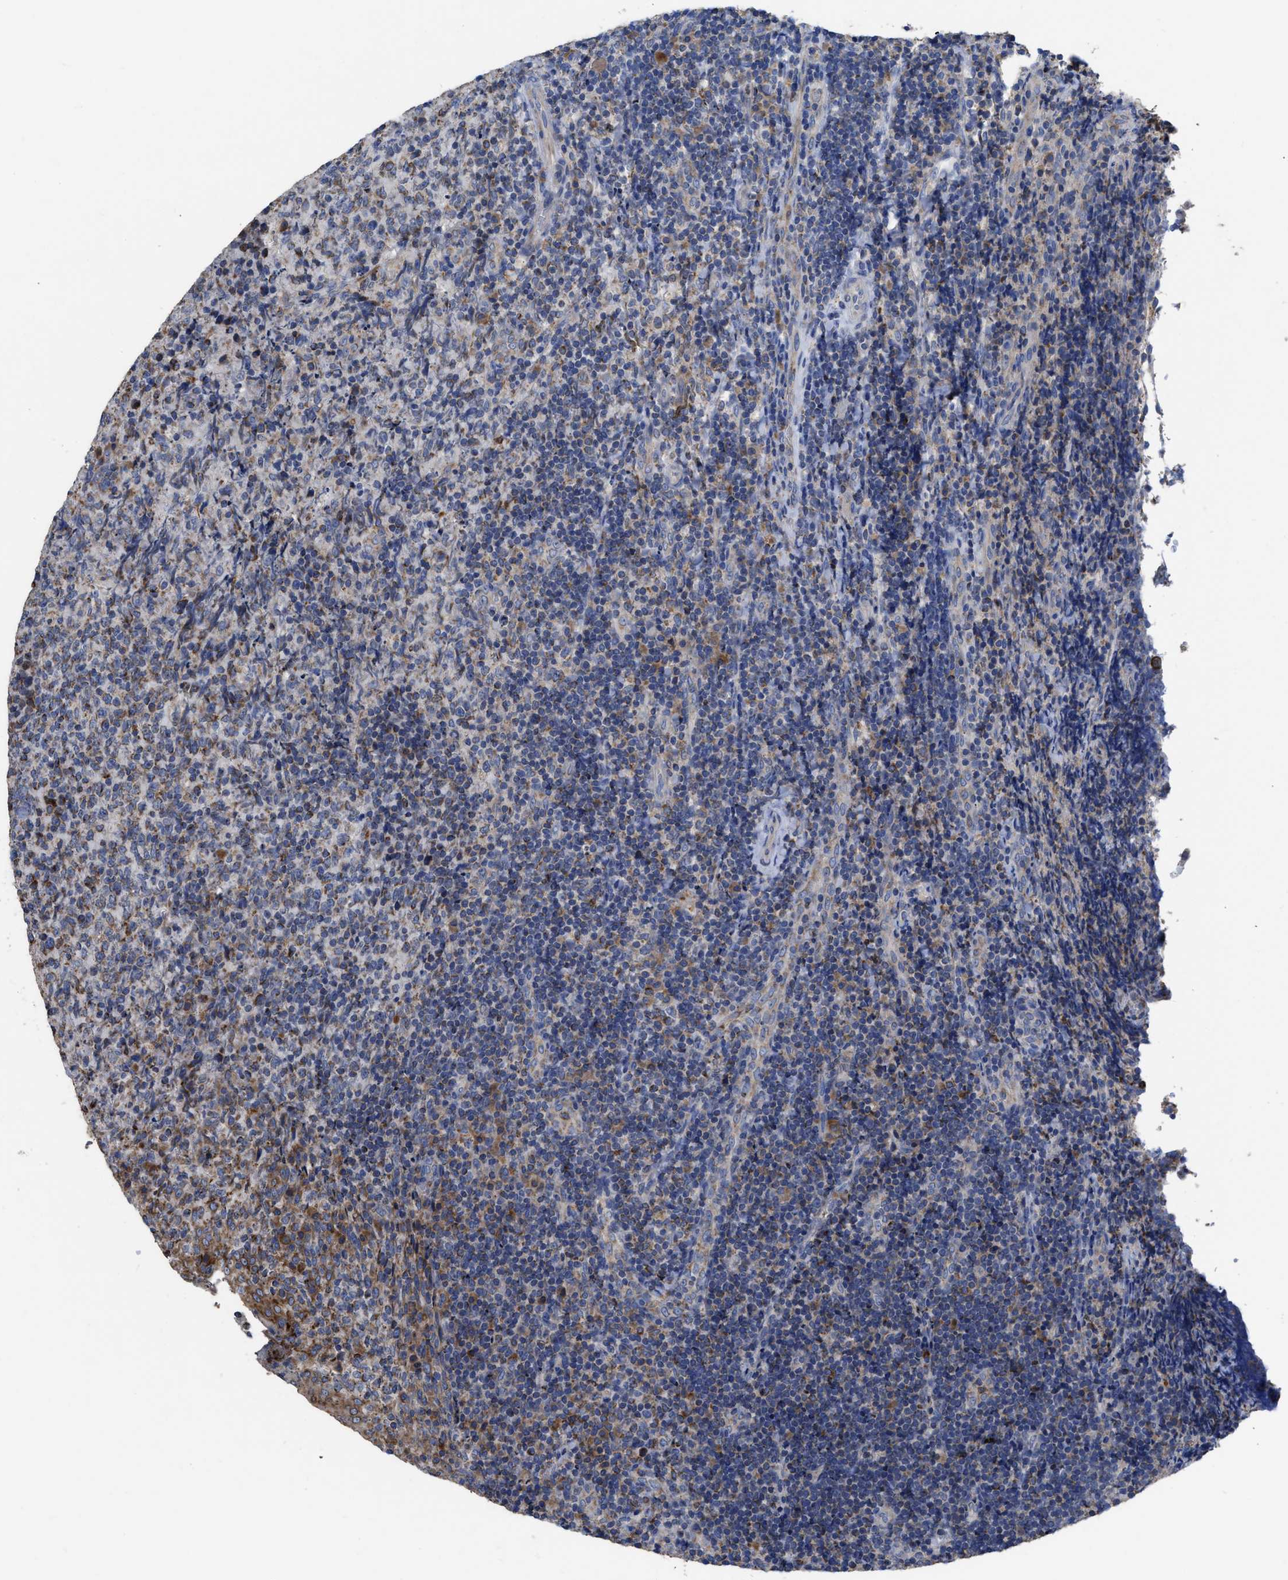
{"staining": {"intensity": "moderate", "quantity": "25%-75%", "location": "cytoplasmic/membranous"}, "tissue": "lymphoma", "cell_type": "Tumor cells", "image_type": "cancer", "snomed": [{"axis": "morphology", "description": "Malignant lymphoma, non-Hodgkin's type, High grade"}, {"axis": "topography", "description": "Tonsil"}], "caption": "Malignant lymphoma, non-Hodgkin's type (high-grade) tissue reveals moderate cytoplasmic/membranous expression in approximately 25%-75% of tumor cells, visualized by immunohistochemistry. The protein of interest is shown in brown color, while the nuclei are stained blue.", "gene": "AK2", "patient": {"sex": "female", "age": 36}}